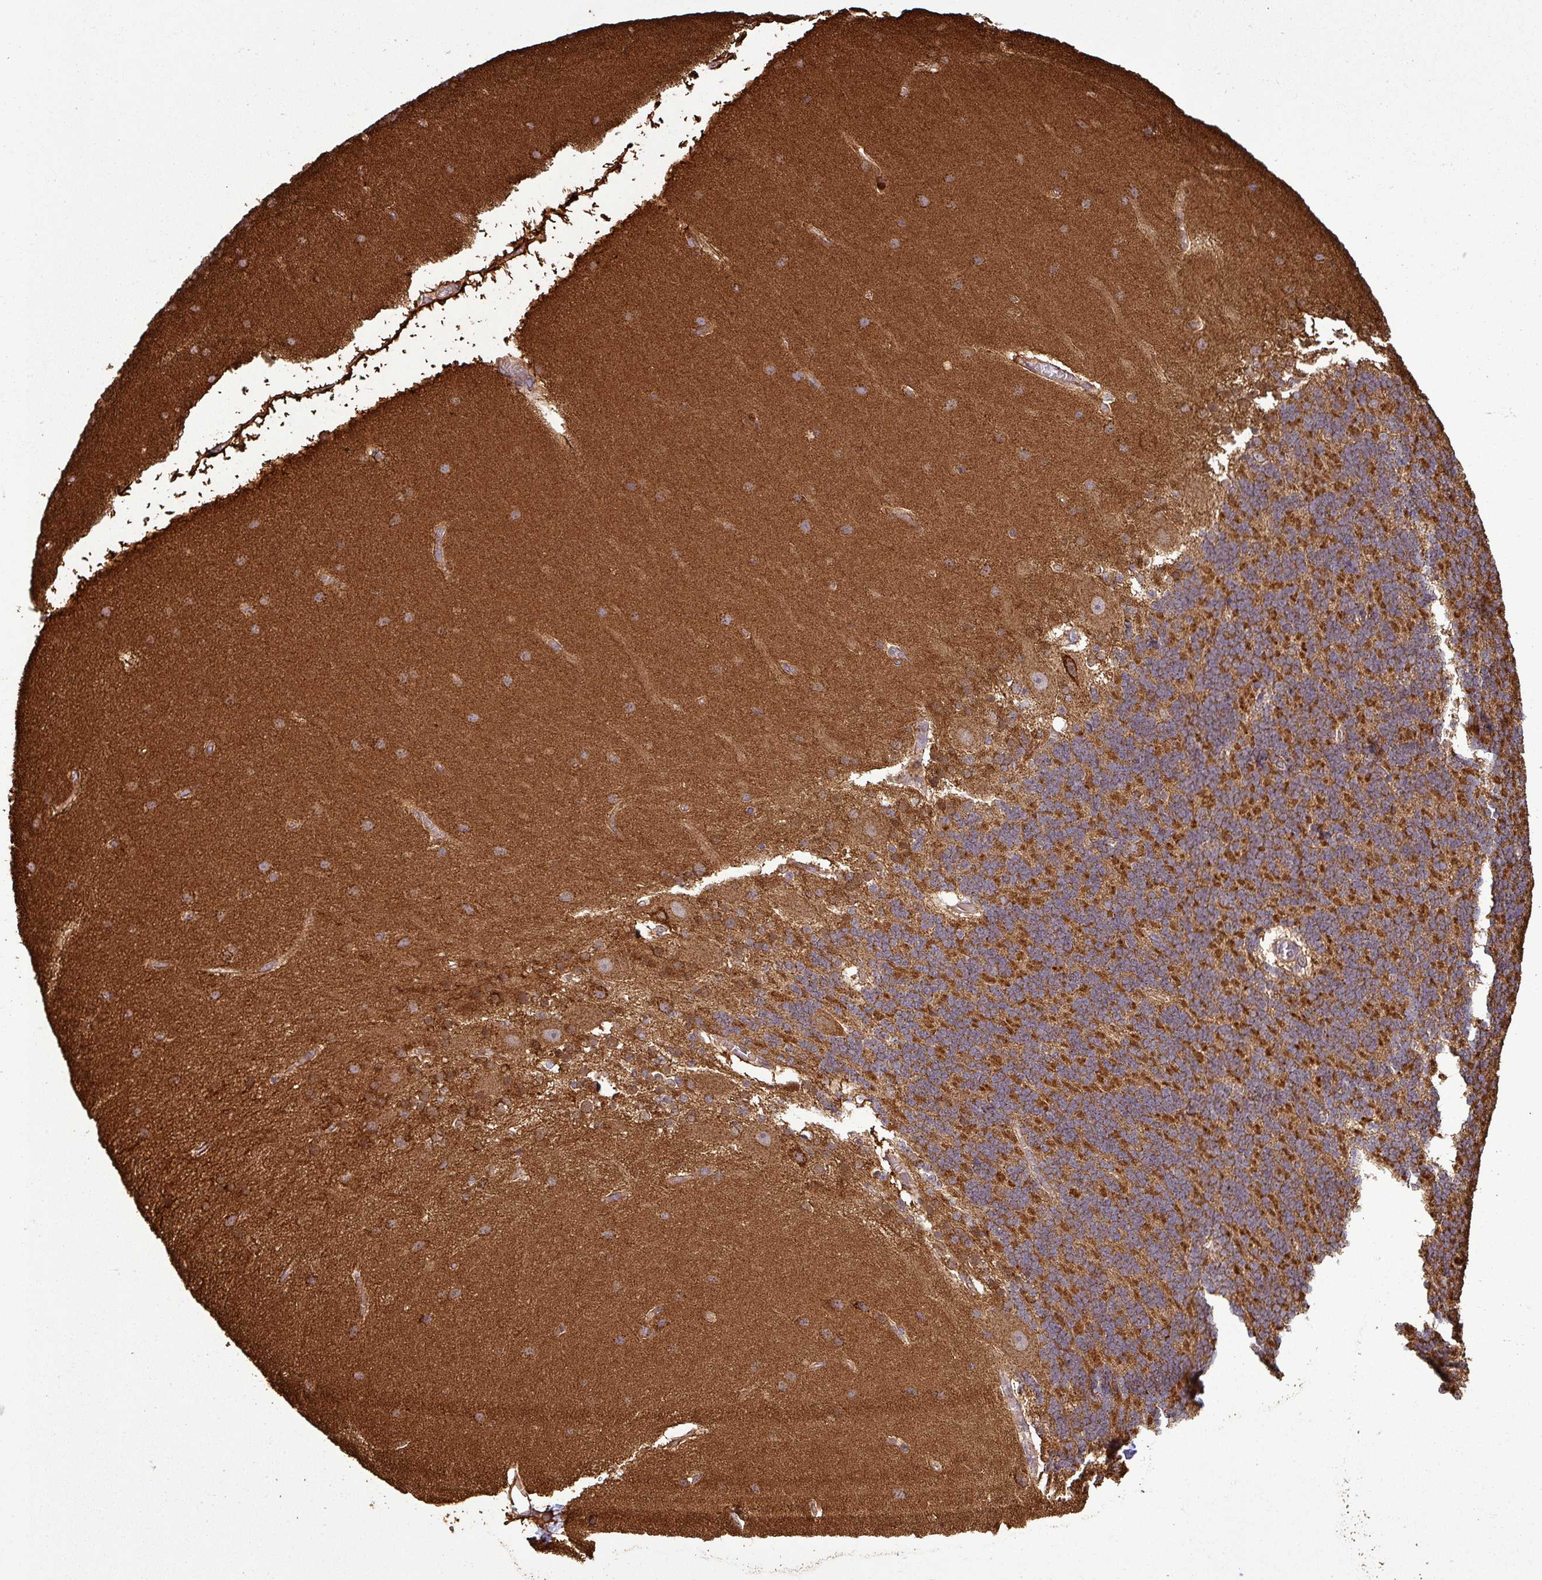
{"staining": {"intensity": "strong", "quantity": "25%-75%", "location": "cytoplasmic/membranous"}, "tissue": "cerebellum", "cell_type": "Cells in granular layer", "image_type": "normal", "snomed": [{"axis": "morphology", "description": "Normal tissue, NOS"}, {"axis": "topography", "description": "Cerebellum"}], "caption": "A photomicrograph of human cerebellum stained for a protein displays strong cytoplasmic/membranous brown staining in cells in granular layer. The protein is shown in brown color, while the nuclei are stained blue.", "gene": "PLEKHM1", "patient": {"sex": "female", "age": 54}}